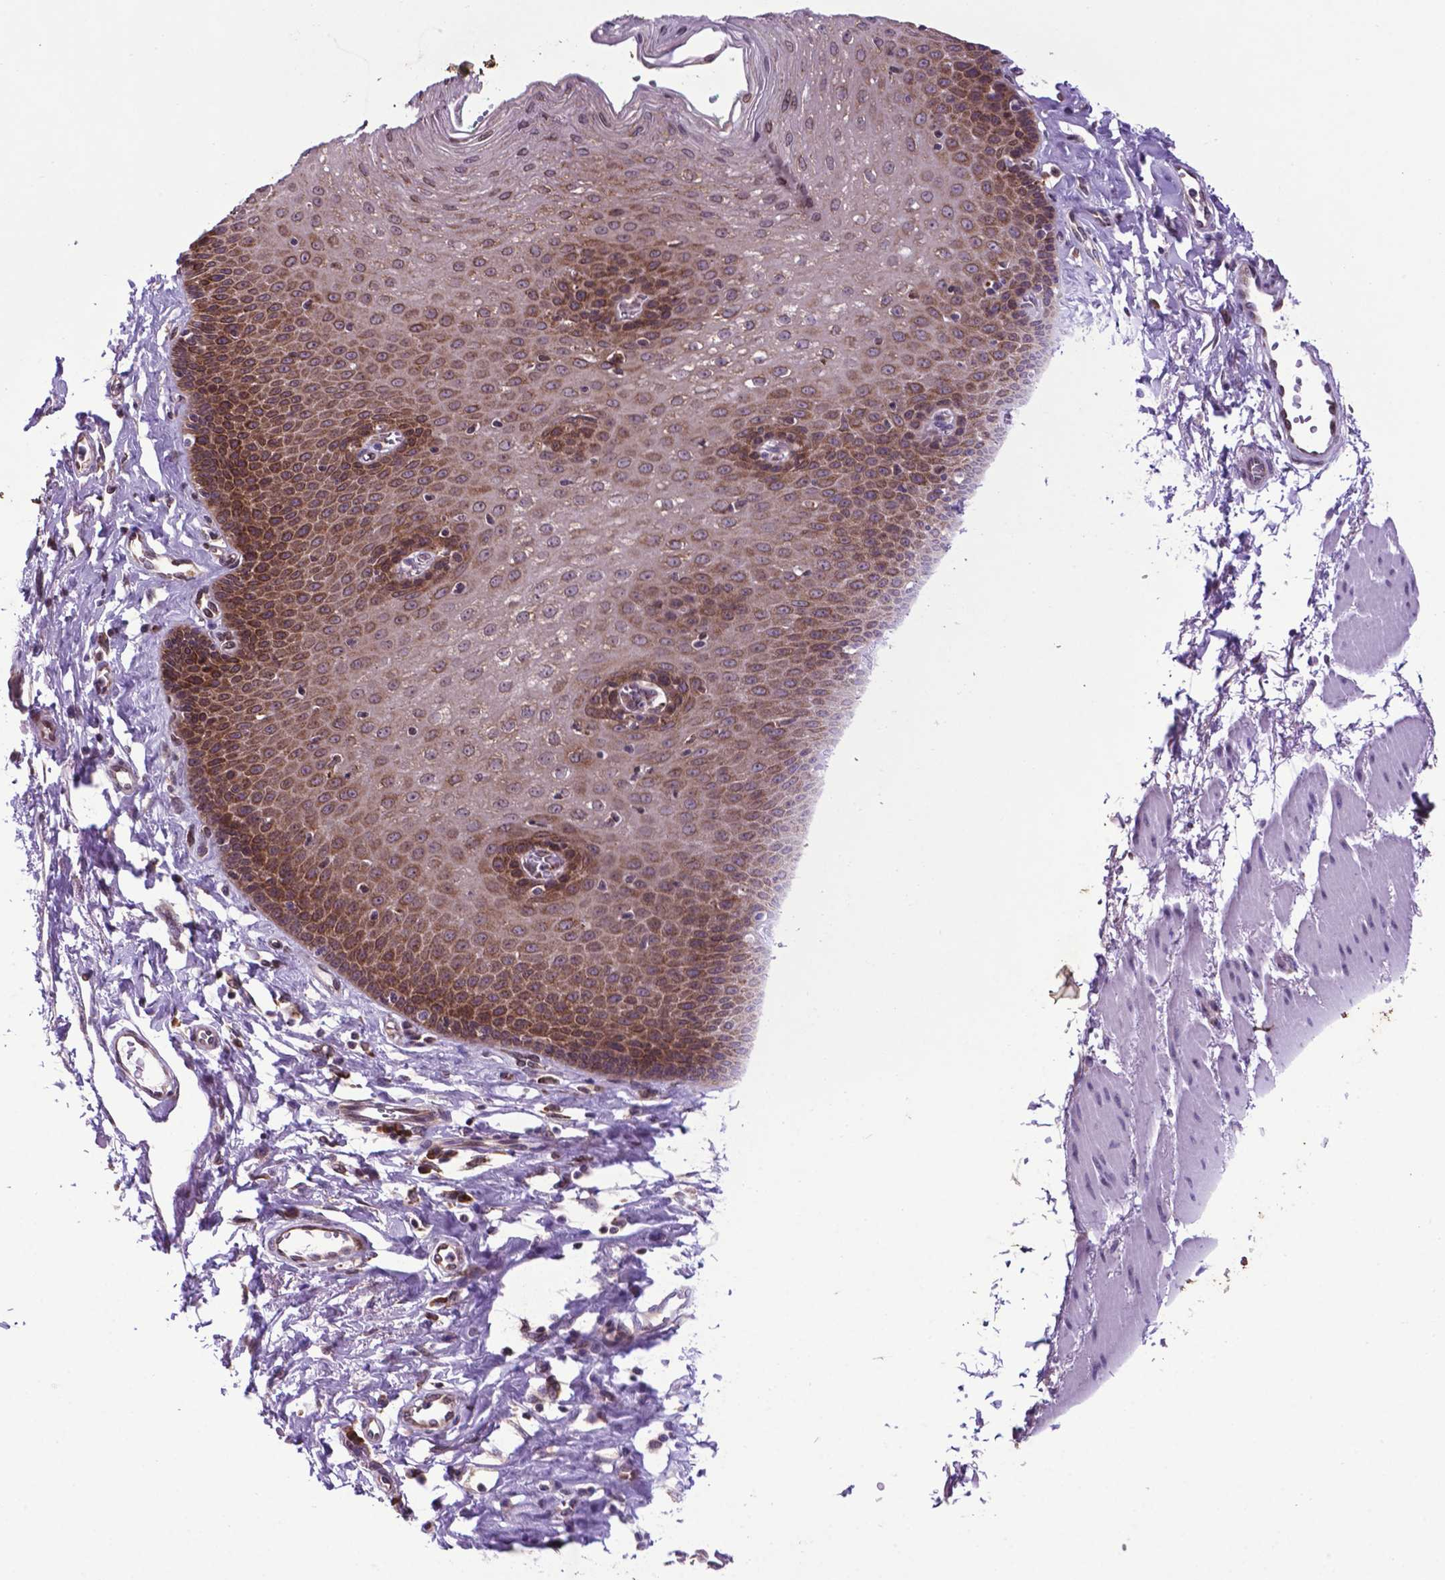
{"staining": {"intensity": "moderate", "quantity": "25%-75%", "location": "cytoplasmic/membranous"}, "tissue": "esophagus", "cell_type": "Squamous epithelial cells", "image_type": "normal", "snomed": [{"axis": "morphology", "description": "Normal tissue, NOS"}, {"axis": "topography", "description": "Esophagus"}], "caption": "Squamous epithelial cells exhibit medium levels of moderate cytoplasmic/membranous expression in about 25%-75% of cells in normal esophagus.", "gene": "ENSG00000269590", "patient": {"sex": "female", "age": 81}}